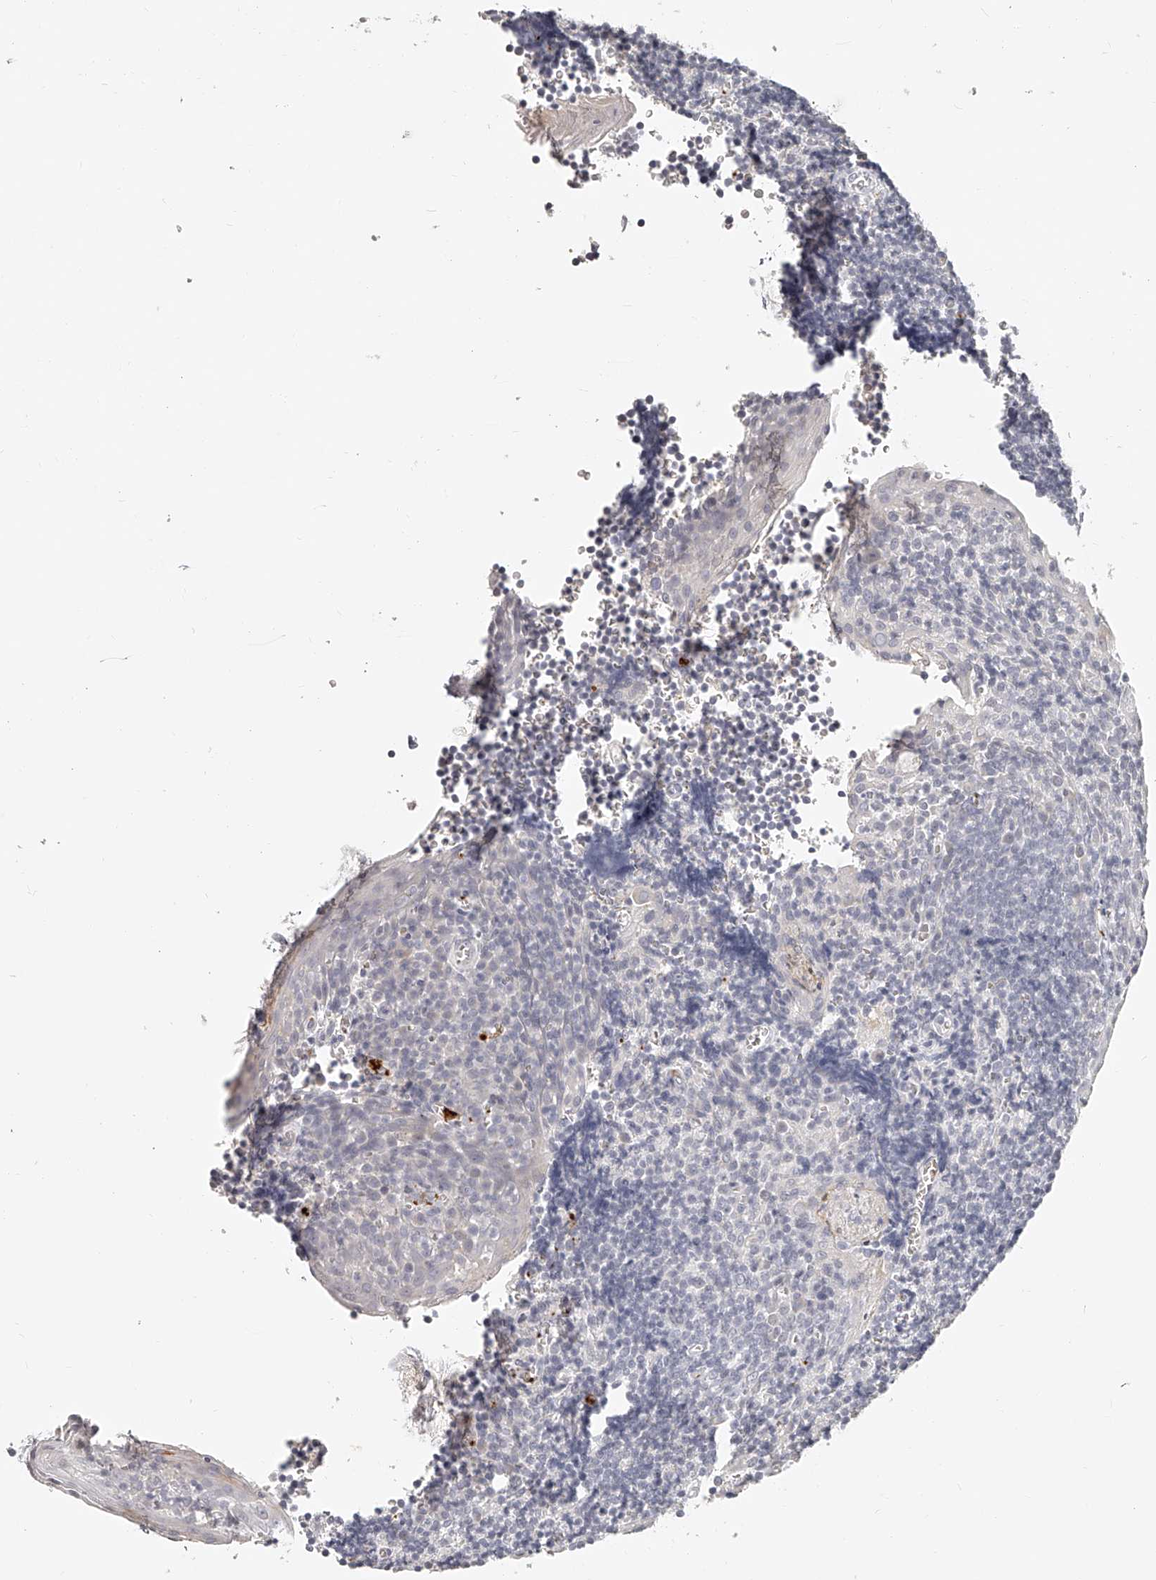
{"staining": {"intensity": "negative", "quantity": "none", "location": "none"}, "tissue": "tonsil", "cell_type": "Germinal center cells", "image_type": "normal", "snomed": [{"axis": "morphology", "description": "Normal tissue, NOS"}, {"axis": "topography", "description": "Tonsil"}], "caption": "Germinal center cells show no significant expression in unremarkable tonsil. (DAB IHC with hematoxylin counter stain).", "gene": "ITGB3", "patient": {"sex": "male", "age": 27}}